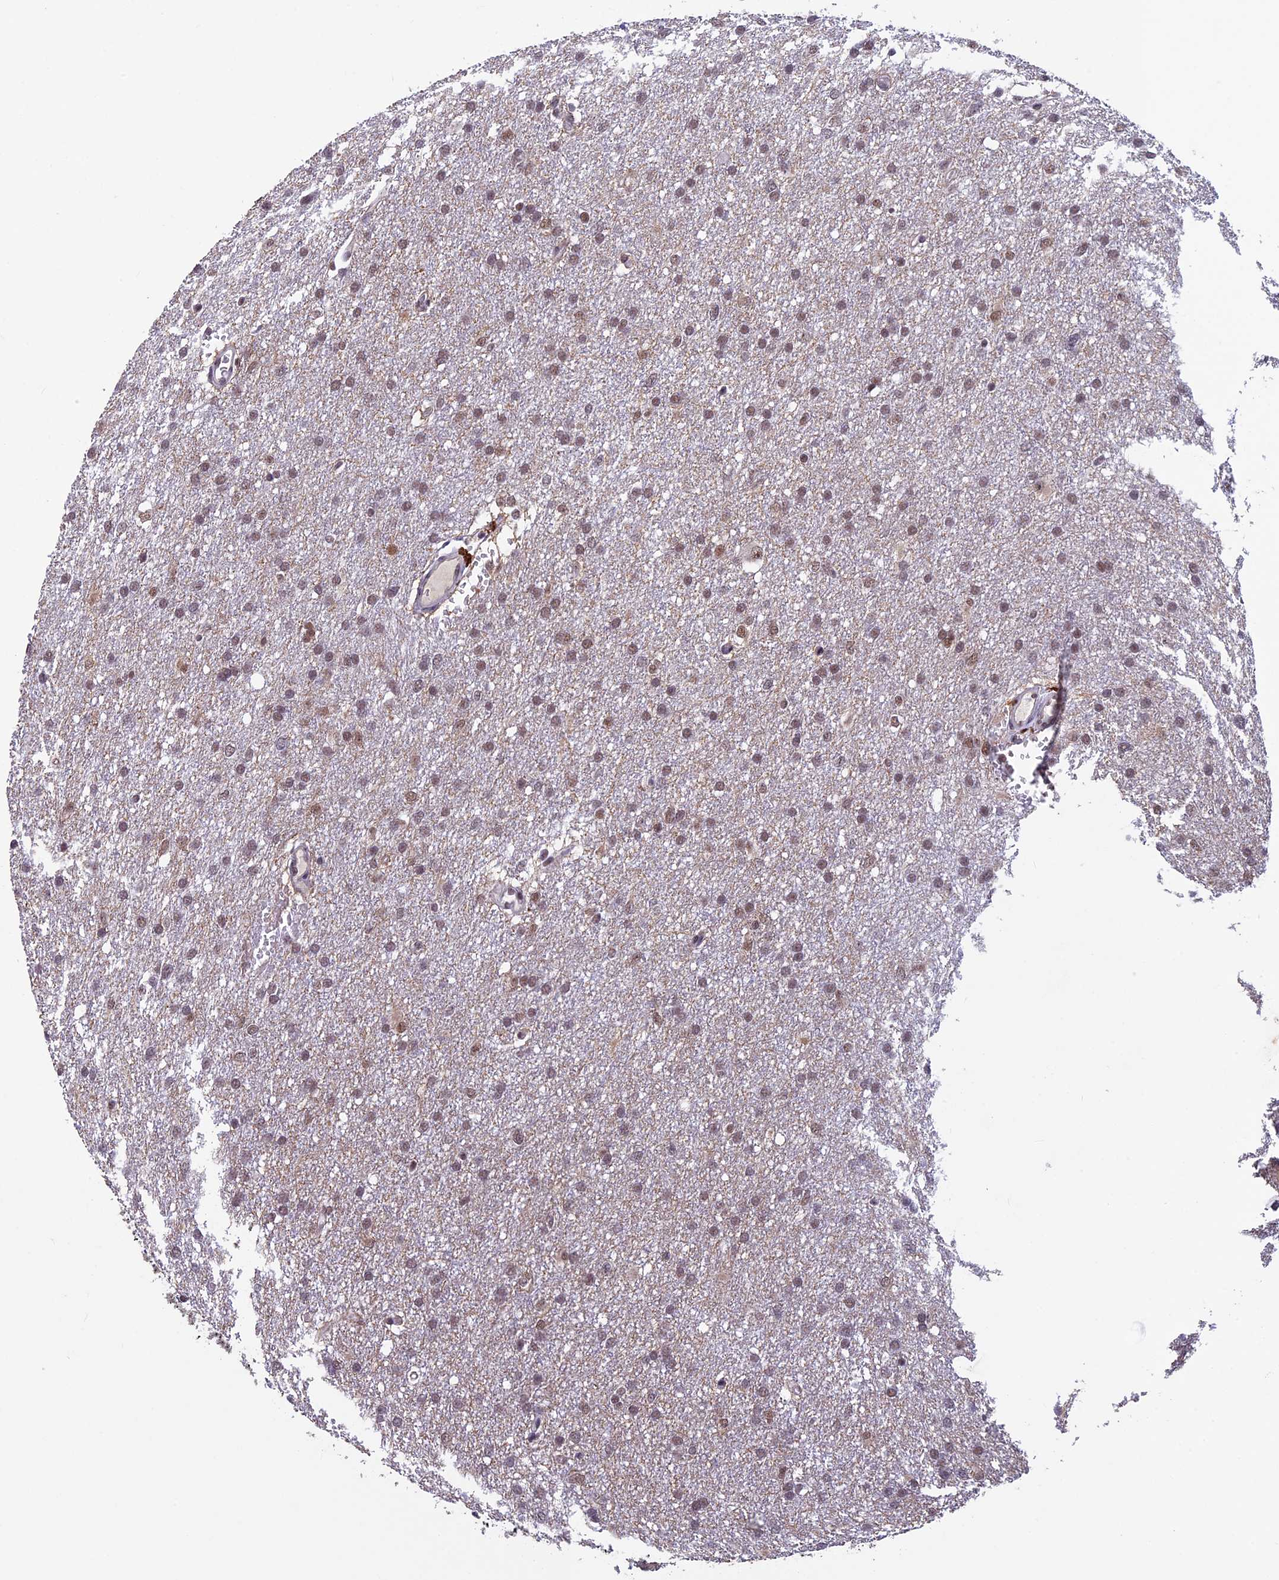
{"staining": {"intensity": "moderate", "quantity": ">75%", "location": "nuclear"}, "tissue": "glioma", "cell_type": "Tumor cells", "image_type": "cancer", "snomed": [{"axis": "morphology", "description": "Glioma, malignant, High grade"}, {"axis": "topography", "description": "Cerebral cortex"}], "caption": "Glioma stained with immunohistochemistry (IHC) demonstrates moderate nuclear expression in approximately >75% of tumor cells. The staining was performed using DAB to visualize the protein expression in brown, while the nuclei were stained in blue with hematoxylin (Magnification: 20x).", "gene": "RNF40", "patient": {"sex": "female", "age": 36}}